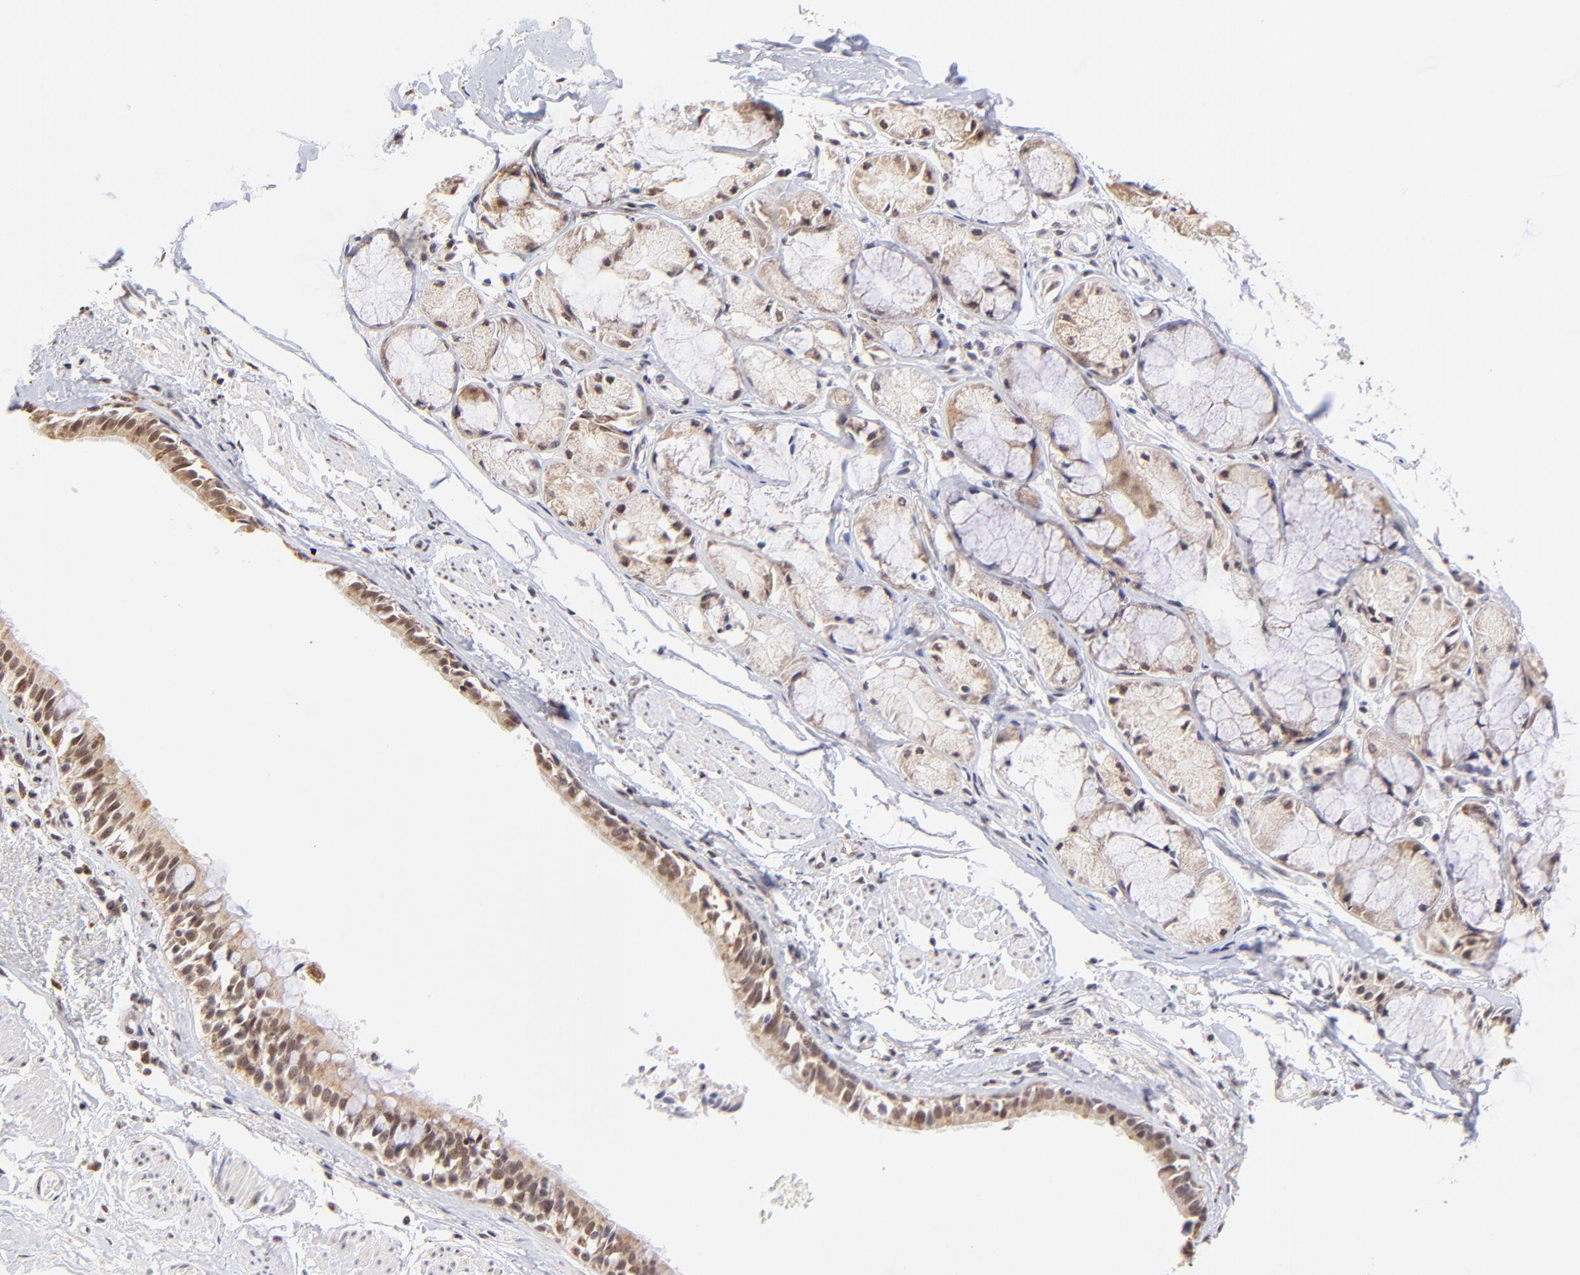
{"staining": {"intensity": "weak", "quantity": ">75%", "location": "nuclear"}, "tissue": "bronchus", "cell_type": "Respiratory epithelial cells", "image_type": "normal", "snomed": [{"axis": "morphology", "description": "Normal tissue, NOS"}, {"axis": "topography", "description": "Bronchus"}, {"axis": "topography", "description": "Lung"}], "caption": "Immunohistochemistry (IHC) photomicrograph of unremarkable human bronchus stained for a protein (brown), which shows low levels of weak nuclear positivity in about >75% of respiratory epithelial cells.", "gene": "ZNF670", "patient": {"sex": "female", "age": 56}}